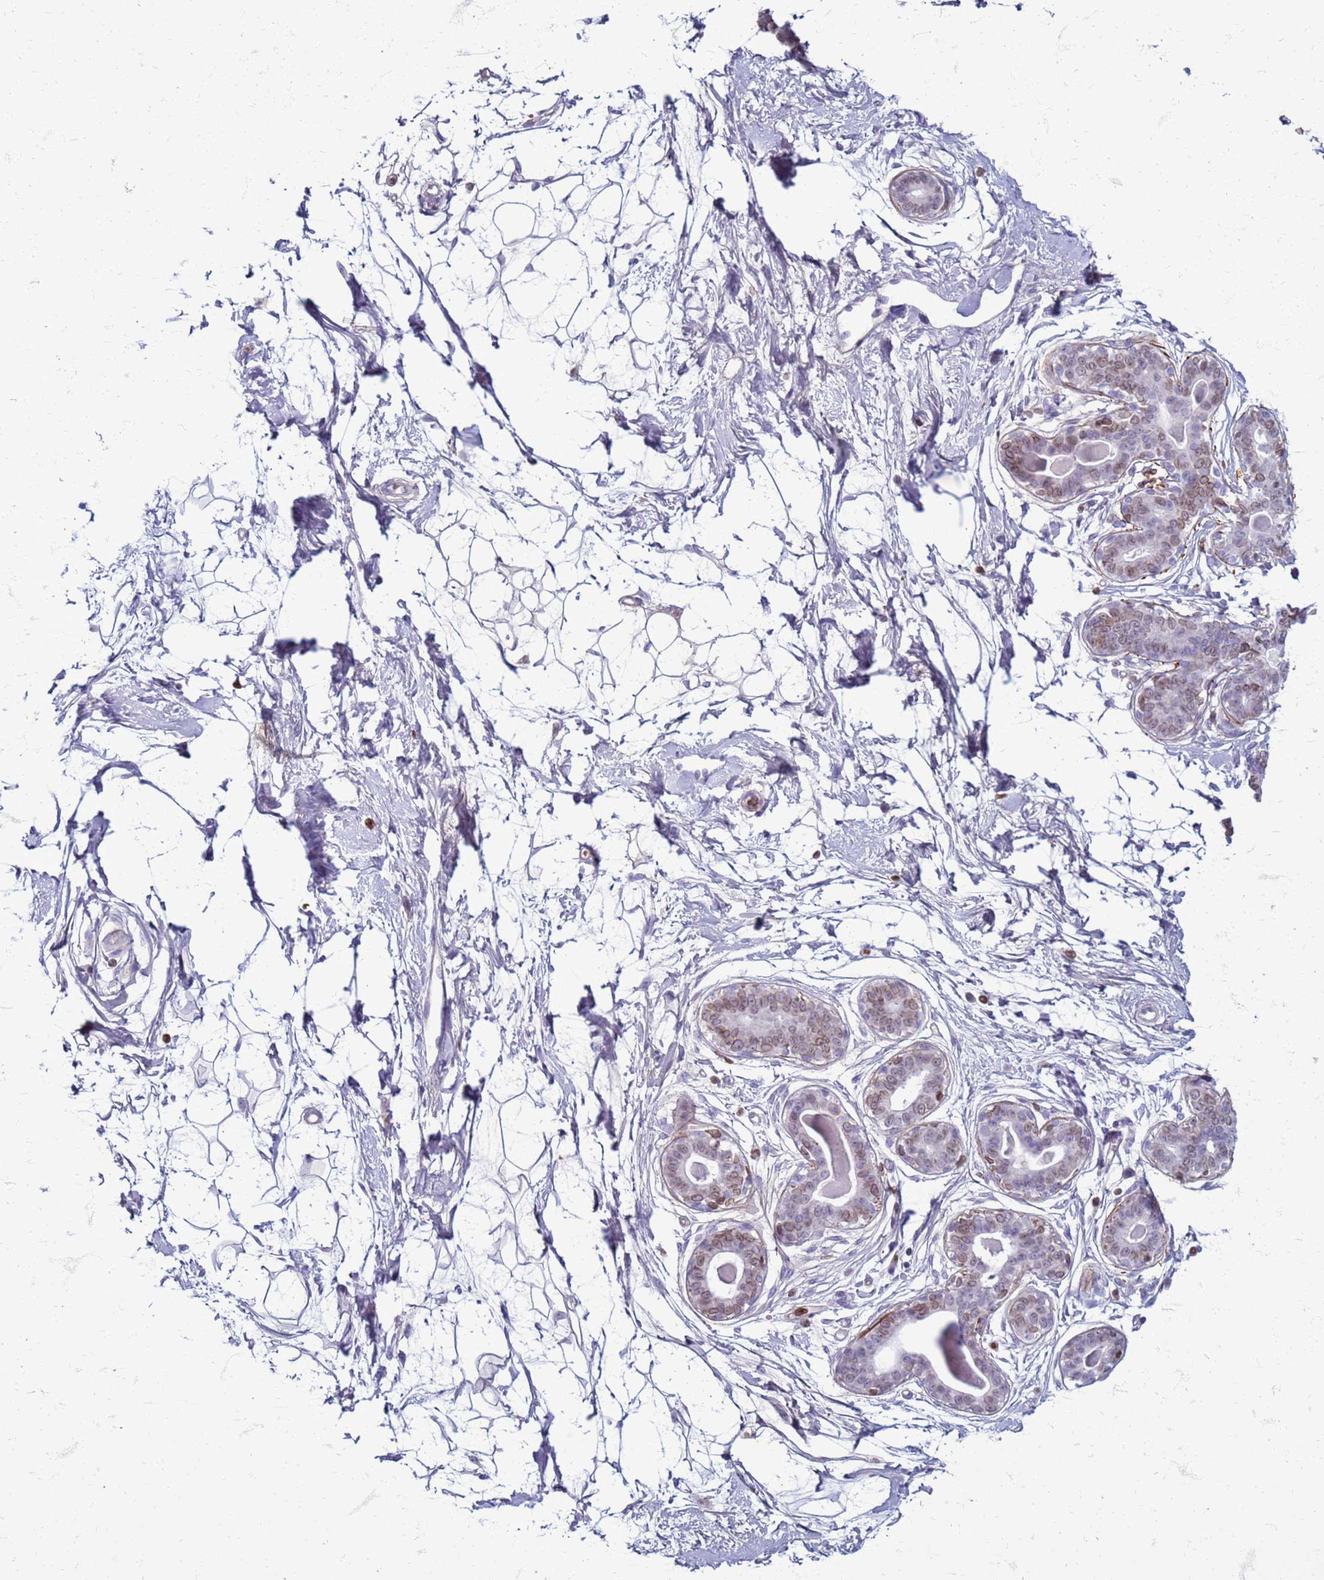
{"staining": {"intensity": "negative", "quantity": "none", "location": "none"}, "tissue": "breast", "cell_type": "Adipocytes", "image_type": "normal", "snomed": [{"axis": "morphology", "description": "Normal tissue, NOS"}, {"axis": "topography", "description": "Breast"}], "caption": "IHC histopathology image of unremarkable human breast stained for a protein (brown), which displays no expression in adipocytes. (Stains: DAB (3,3'-diaminobenzidine) immunohistochemistry with hematoxylin counter stain, Microscopy: brightfield microscopy at high magnification).", "gene": "METTL25B", "patient": {"sex": "female", "age": 45}}